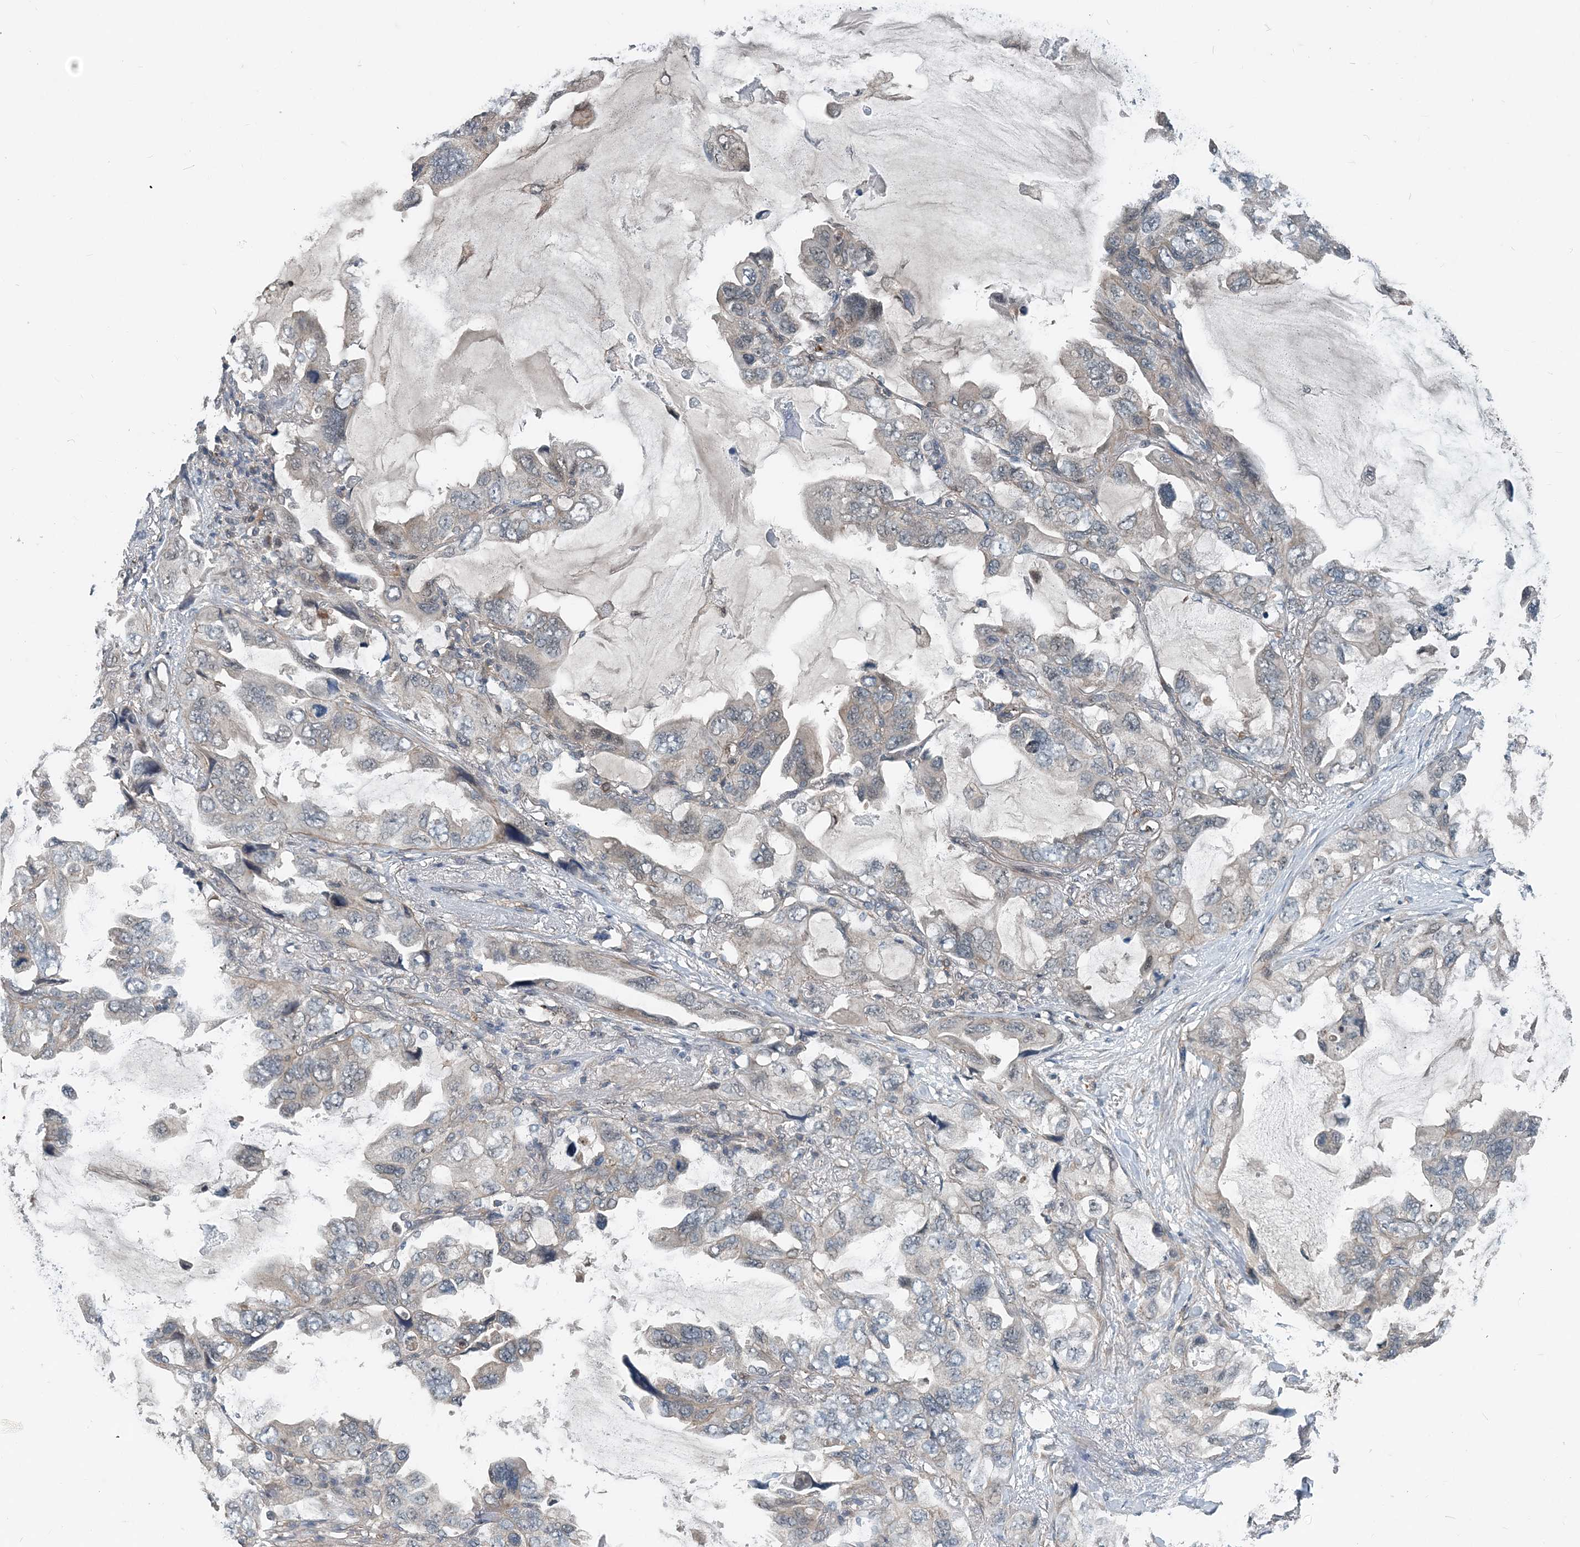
{"staining": {"intensity": "negative", "quantity": "none", "location": "none"}, "tissue": "lung cancer", "cell_type": "Tumor cells", "image_type": "cancer", "snomed": [{"axis": "morphology", "description": "Squamous cell carcinoma, NOS"}, {"axis": "topography", "description": "Lung"}], "caption": "An immunohistochemistry histopathology image of lung squamous cell carcinoma is shown. There is no staining in tumor cells of lung squamous cell carcinoma.", "gene": "SMPD3", "patient": {"sex": "female", "age": 73}}